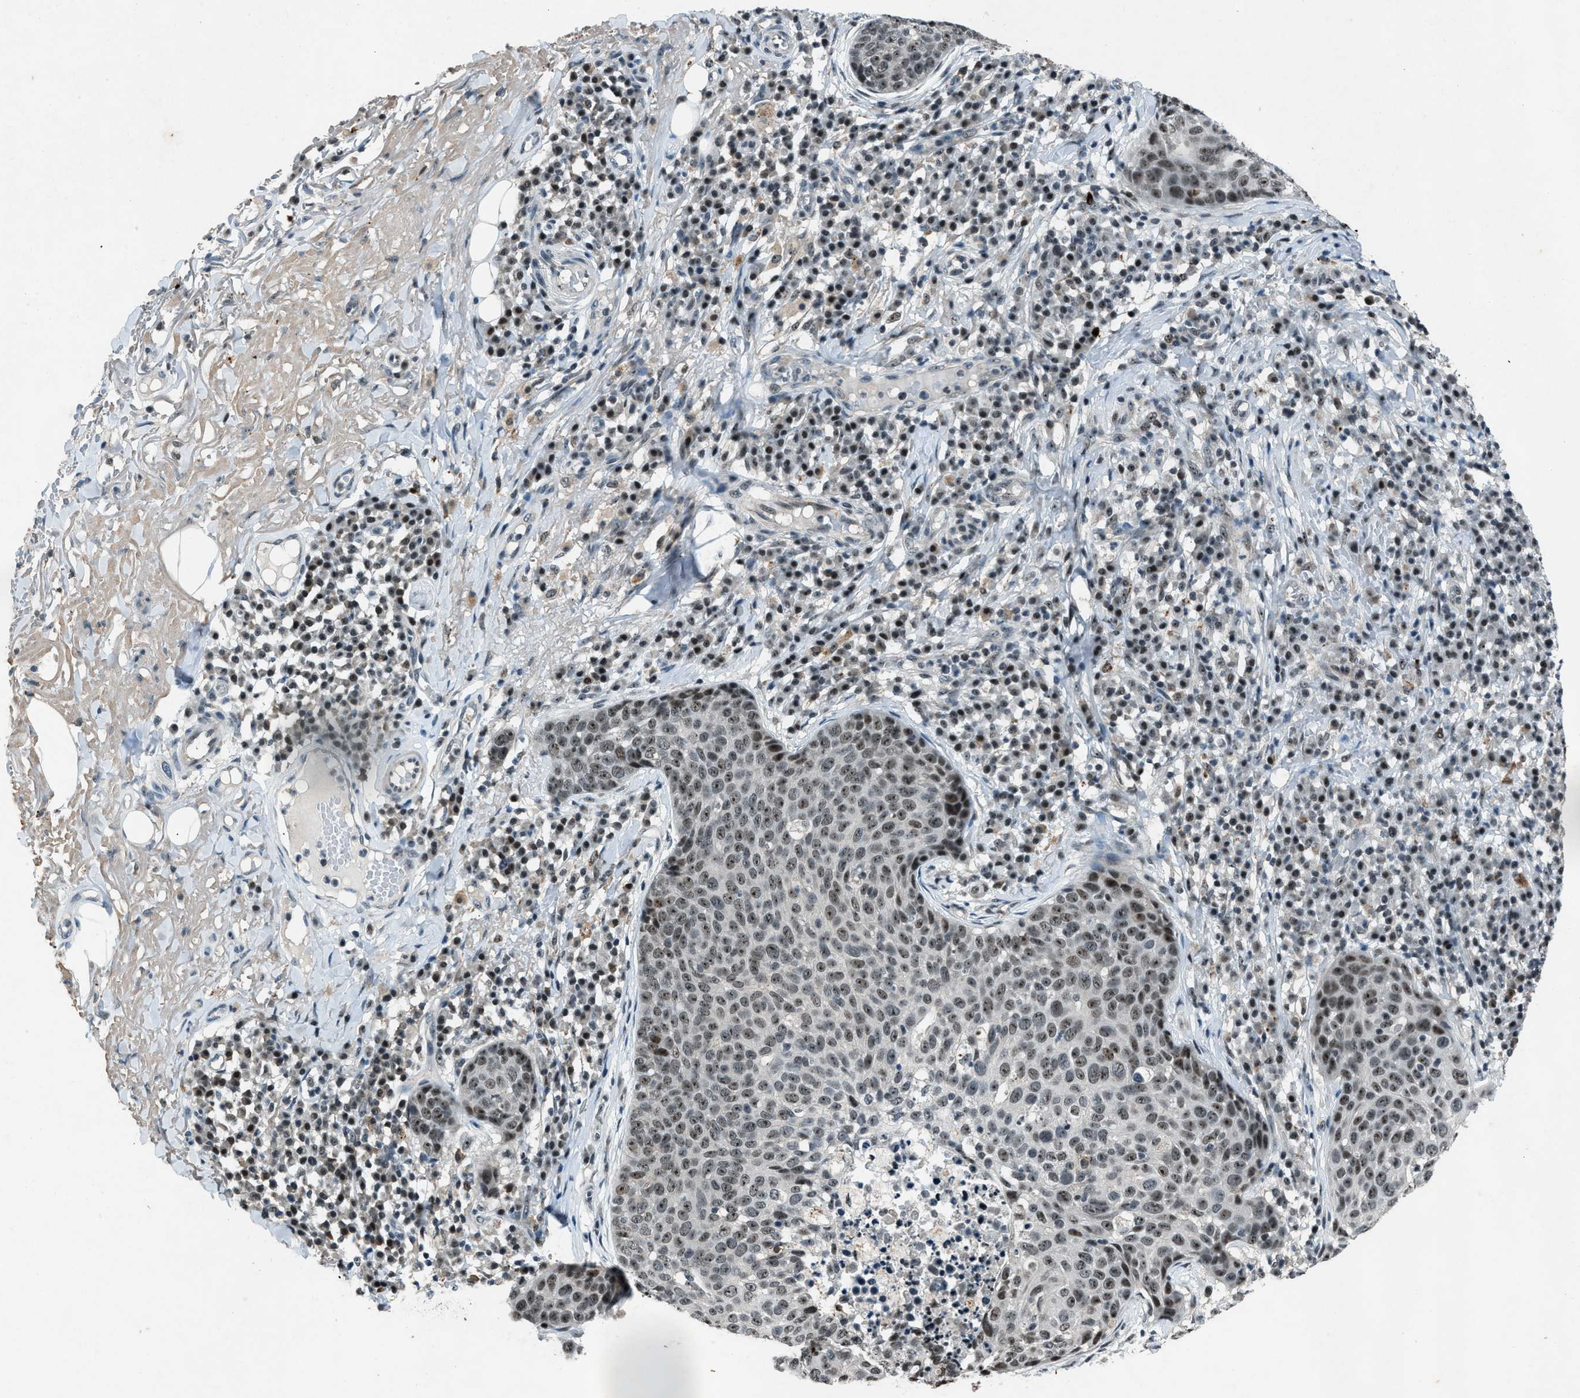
{"staining": {"intensity": "moderate", "quantity": ">75%", "location": "nuclear"}, "tissue": "skin cancer", "cell_type": "Tumor cells", "image_type": "cancer", "snomed": [{"axis": "morphology", "description": "Squamous cell carcinoma in situ, NOS"}, {"axis": "morphology", "description": "Squamous cell carcinoma, NOS"}, {"axis": "topography", "description": "Skin"}], "caption": "Immunohistochemical staining of human squamous cell carcinoma (skin) reveals moderate nuclear protein expression in approximately >75% of tumor cells.", "gene": "ADCY1", "patient": {"sex": "male", "age": 93}}